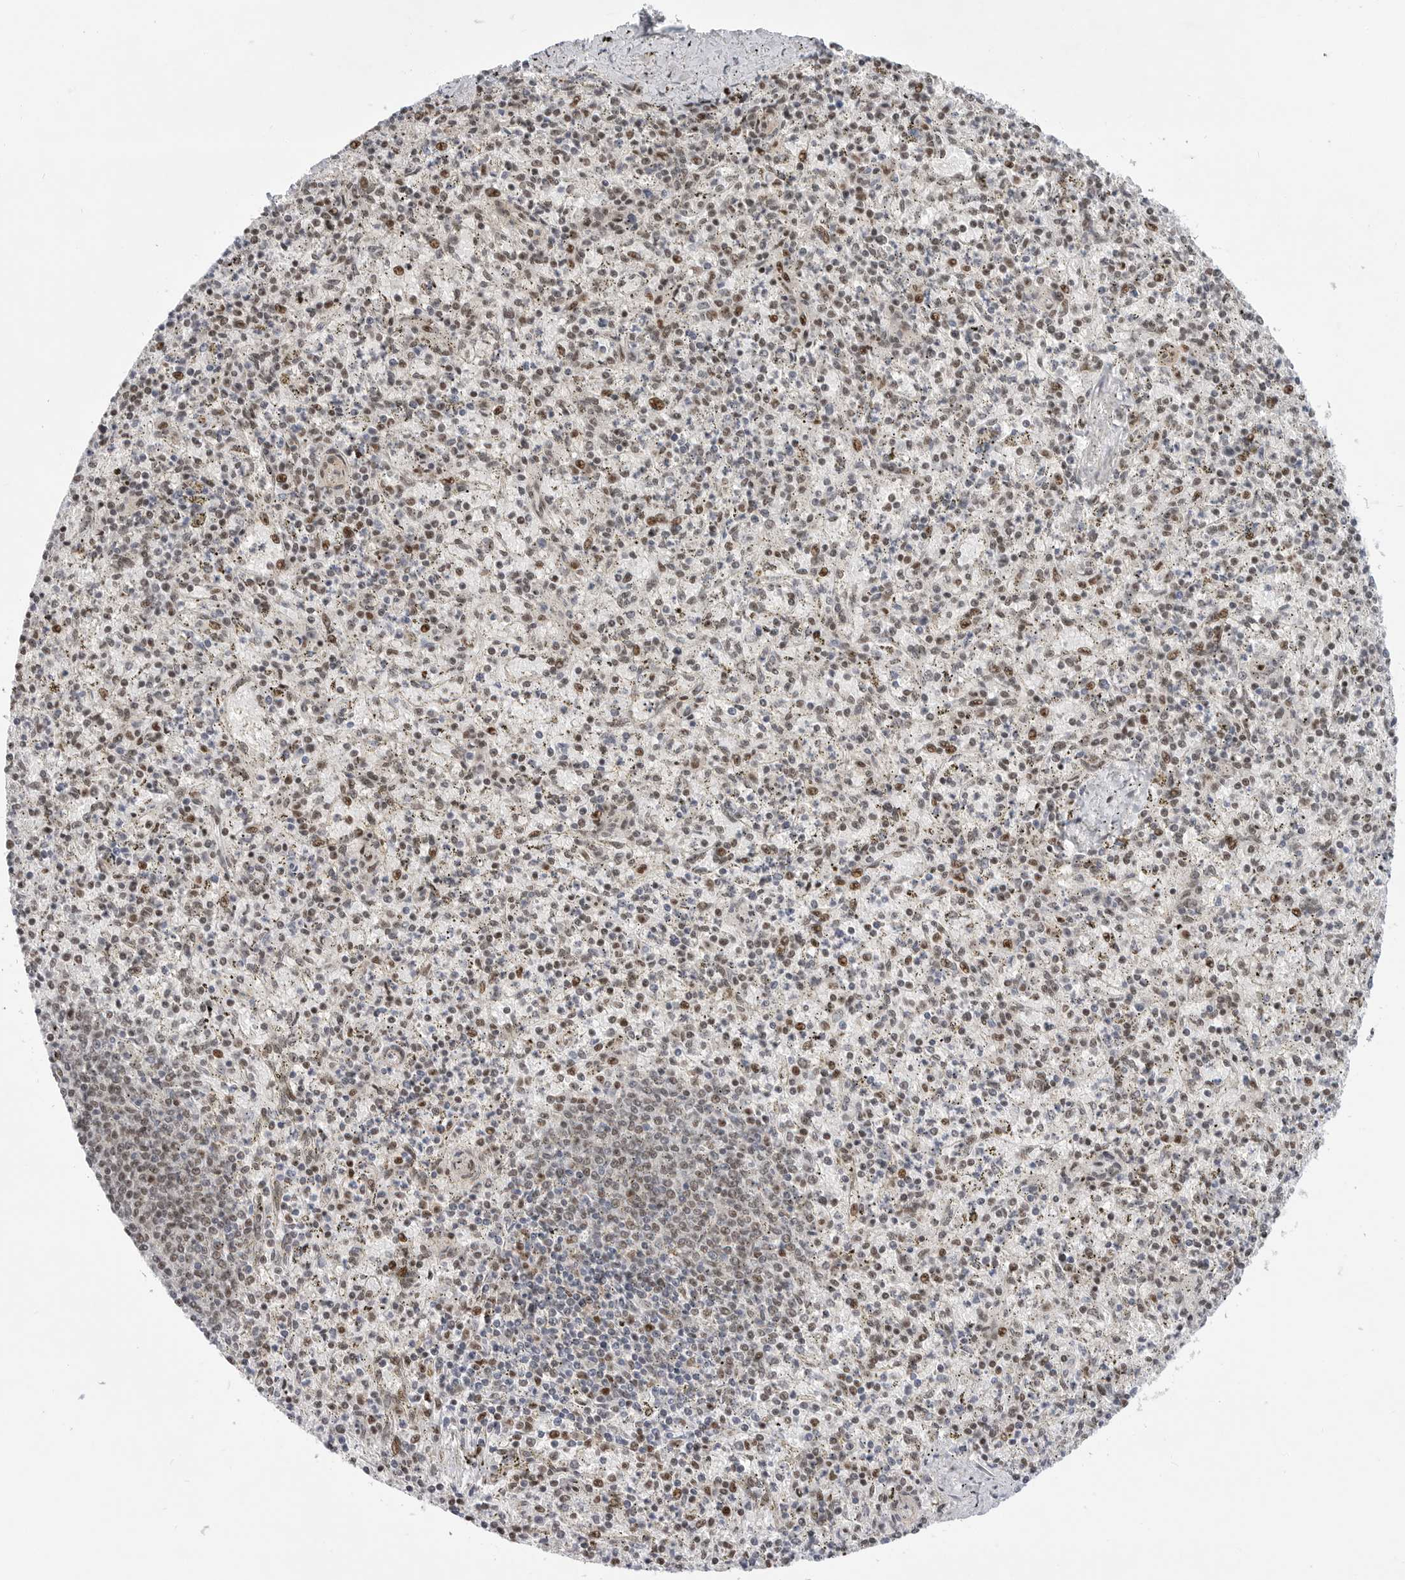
{"staining": {"intensity": "moderate", "quantity": "25%-75%", "location": "nuclear"}, "tissue": "spleen", "cell_type": "Cells in red pulp", "image_type": "normal", "snomed": [{"axis": "morphology", "description": "Normal tissue, NOS"}, {"axis": "topography", "description": "Spleen"}], "caption": "About 25%-75% of cells in red pulp in normal human spleen exhibit moderate nuclear protein positivity as visualized by brown immunohistochemical staining.", "gene": "GPATCH2", "patient": {"sex": "male", "age": 72}}